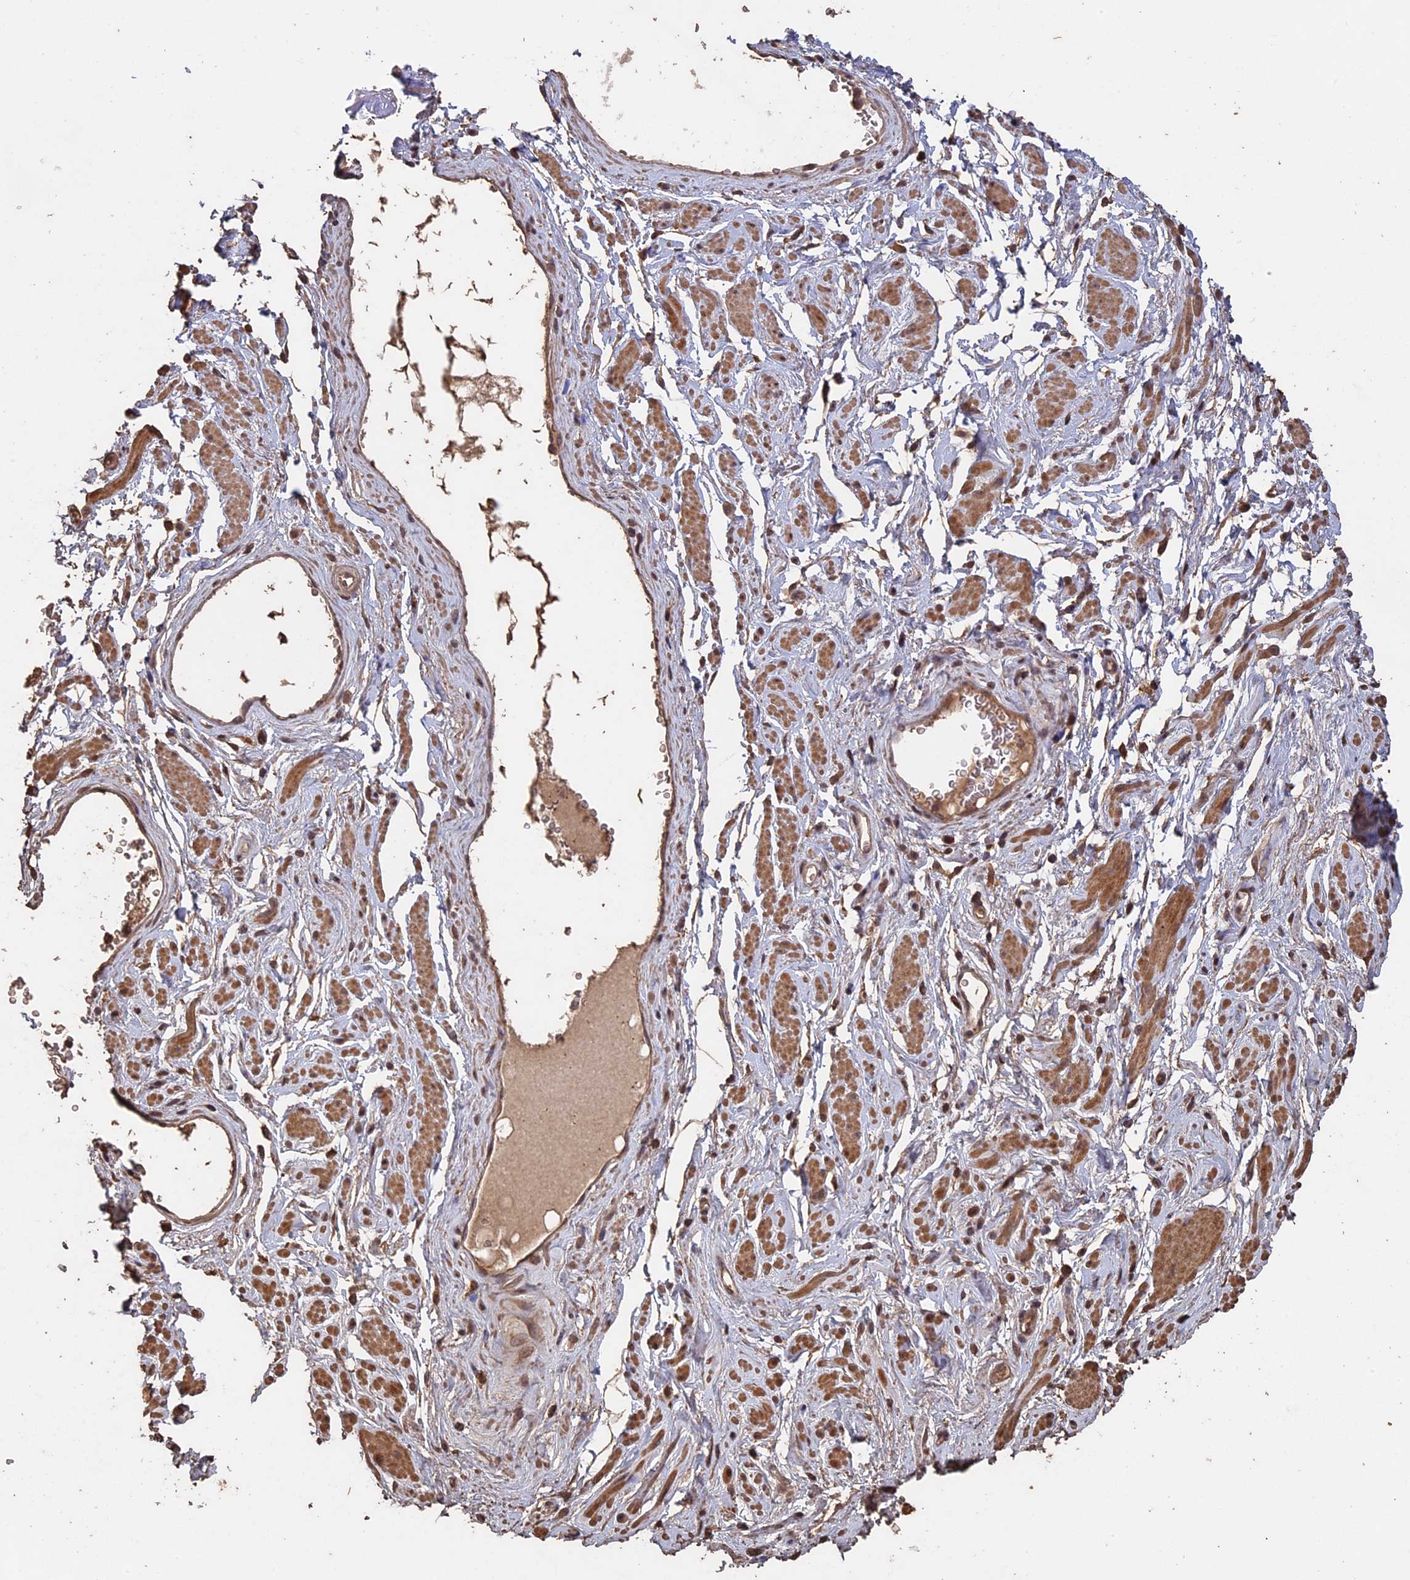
{"staining": {"intensity": "moderate", "quantity": ">75%", "location": "cytoplasmic/membranous"}, "tissue": "adipose tissue", "cell_type": "Adipocytes", "image_type": "normal", "snomed": [{"axis": "morphology", "description": "Normal tissue, NOS"}, {"axis": "morphology", "description": "Adenocarcinoma, NOS"}, {"axis": "topography", "description": "Rectum"}, {"axis": "topography", "description": "Vagina"}, {"axis": "topography", "description": "Peripheral nerve tissue"}], "caption": "Immunohistochemistry (DAB) staining of unremarkable adipose tissue displays moderate cytoplasmic/membranous protein staining in approximately >75% of adipocytes.", "gene": "HUNK", "patient": {"sex": "female", "age": 71}}